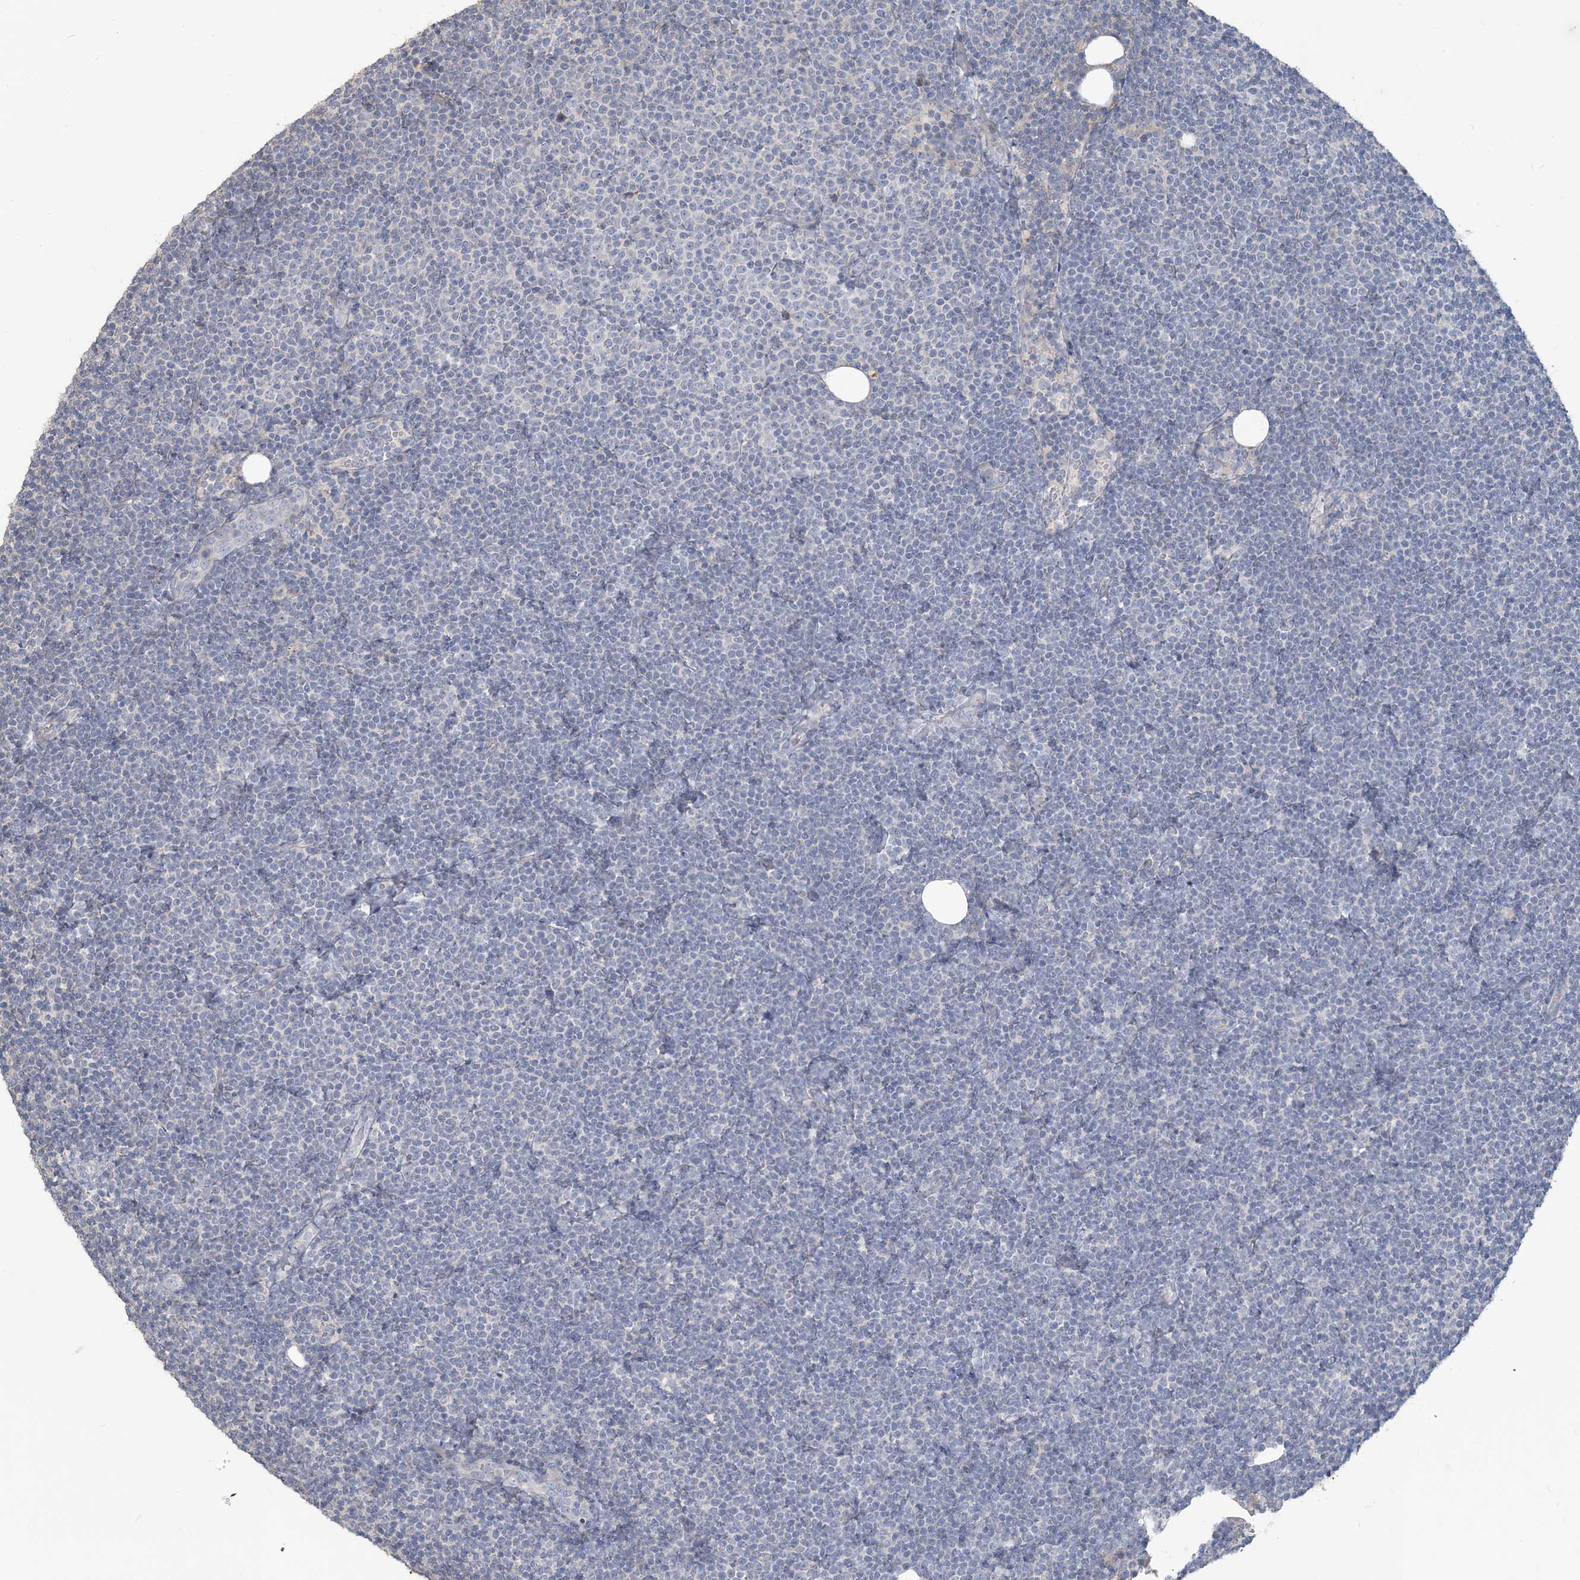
{"staining": {"intensity": "negative", "quantity": "none", "location": "none"}, "tissue": "lymphoma", "cell_type": "Tumor cells", "image_type": "cancer", "snomed": [{"axis": "morphology", "description": "Malignant lymphoma, non-Hodgkin's type, Low grade"}, {"axis": "topography", "description": "Lymph node"}], "caption": "Immunohistochemistry of human low-grade malignant lymphoma, non-Hodgkin's type reveals no staining in tumor cells. (Immunohistochemistry, brightfield microscopy, high magnification).", "gene": "NPHS2", "patient": {"sex": "female", "age": 53}}